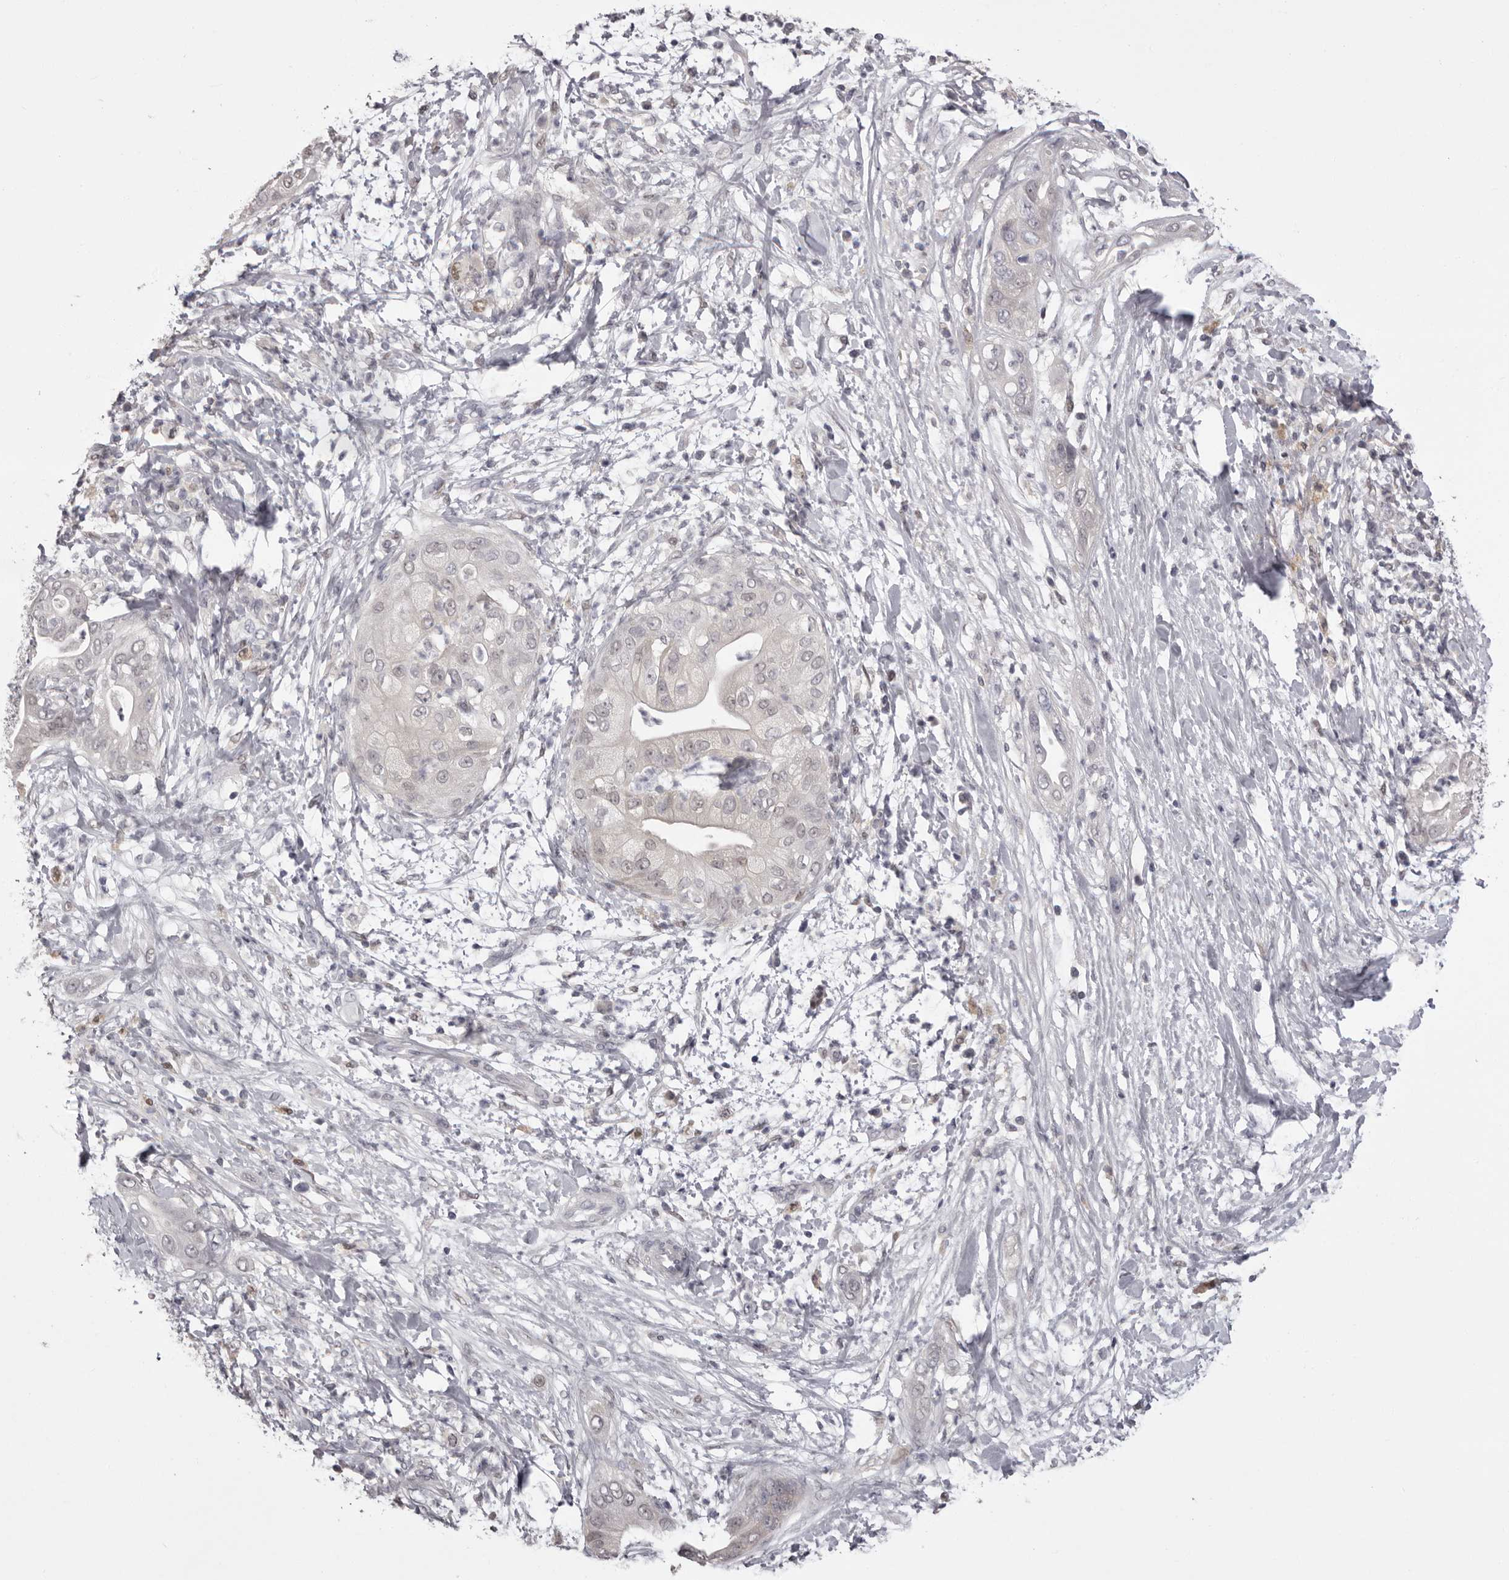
{"staining": {"intensity": "negative", "quantity": "none", "location": "none"}, "tissue": "pancreatic cancer", "cell_type": "Tumor cells", "image_type": "cancer", "snomed": [{"axis": "morphology", "description": "Adenocarcinoma, NOS"}, {"axis": "topography", "description": "Pancreas"}], "caption": "Tumor cells are negative for brown protein staining in pancreatic cancer (adenocarcinoma).", "gene": "MDH1", "patient": {"sex": "female", "age": 78}}